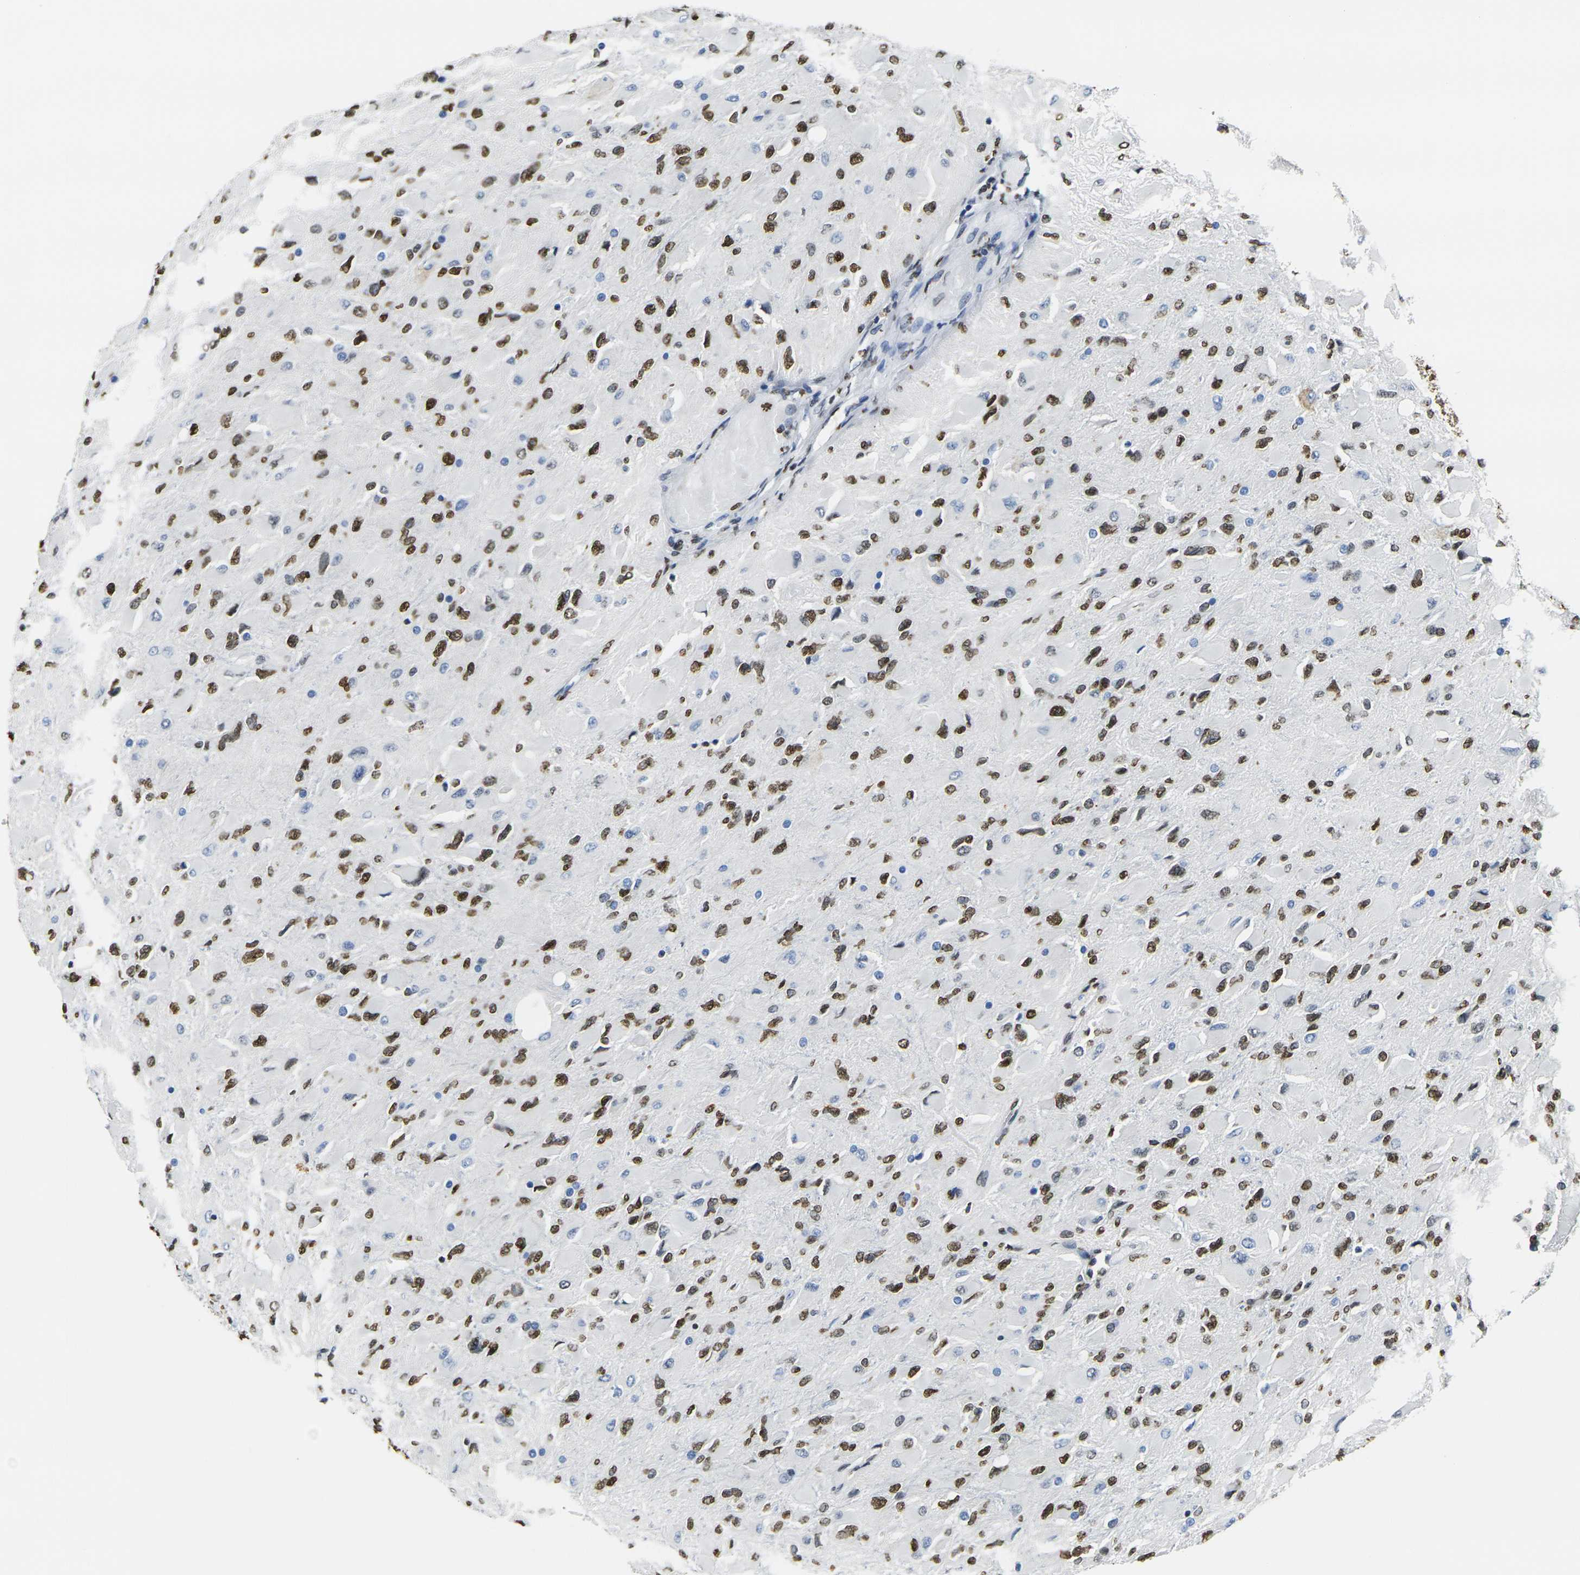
{"staining": {"intensity": "strong", "quantity": ">75%", "location": "nuclear"}, "tissue": "glioma", "cell_type": "Tumor cells", "image_type": "cancer", "snomed": [{"axis": "morphology", "description": "Glioma, malignant, High grade"}, {"axis": "topography", "description": "Cerebral cortex"}], "caption": "A high amount of strong nuclear staining is identified in approximately >75% of tumor cells in malignant glioma (high-grade) tissue.", "gene": "DRAXIN", "patient": {"sex": "female", "age": 36}}